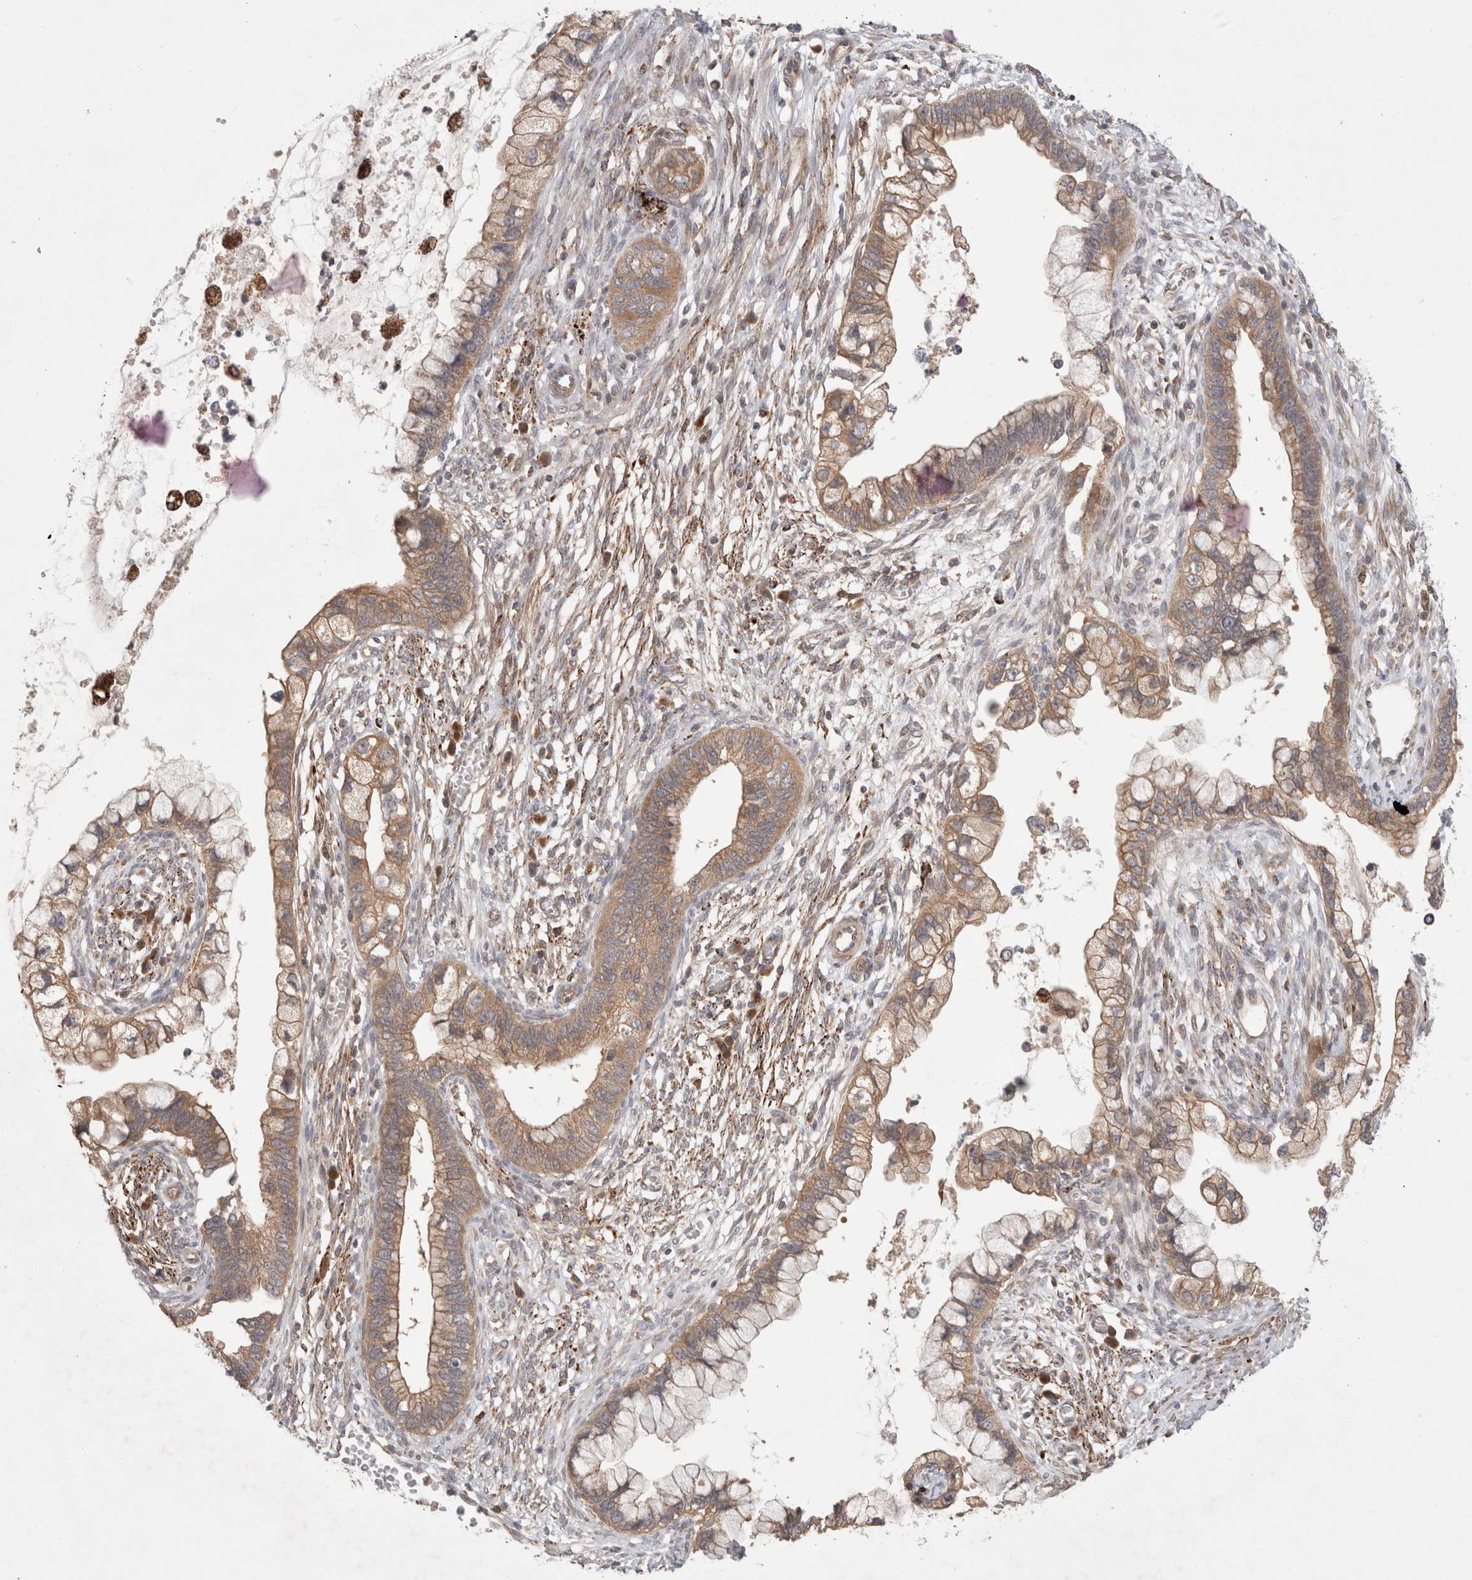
{"staining": {"intensity": "moderate", "quantity": ">75%", "location": "cytoplasmic/membranous"}, "tissue": "cervical cancer", "cell_type": "Tumor cells", "image_type": "cancer", "snomed": [{"axis": "morphology", "description": "Adenocarcinoma, NOS"}, {"axis": "topography", "description": "Cervix"}], "caption": "Human cervical cancer (adenocarcinoma) stained for a protein (brown) demonstrates moderate cytoplasmic/membranous positive expression in about >75% of tumor cells.", "gene": "HROB", "patient": {"sex": "female", "age": 44}}